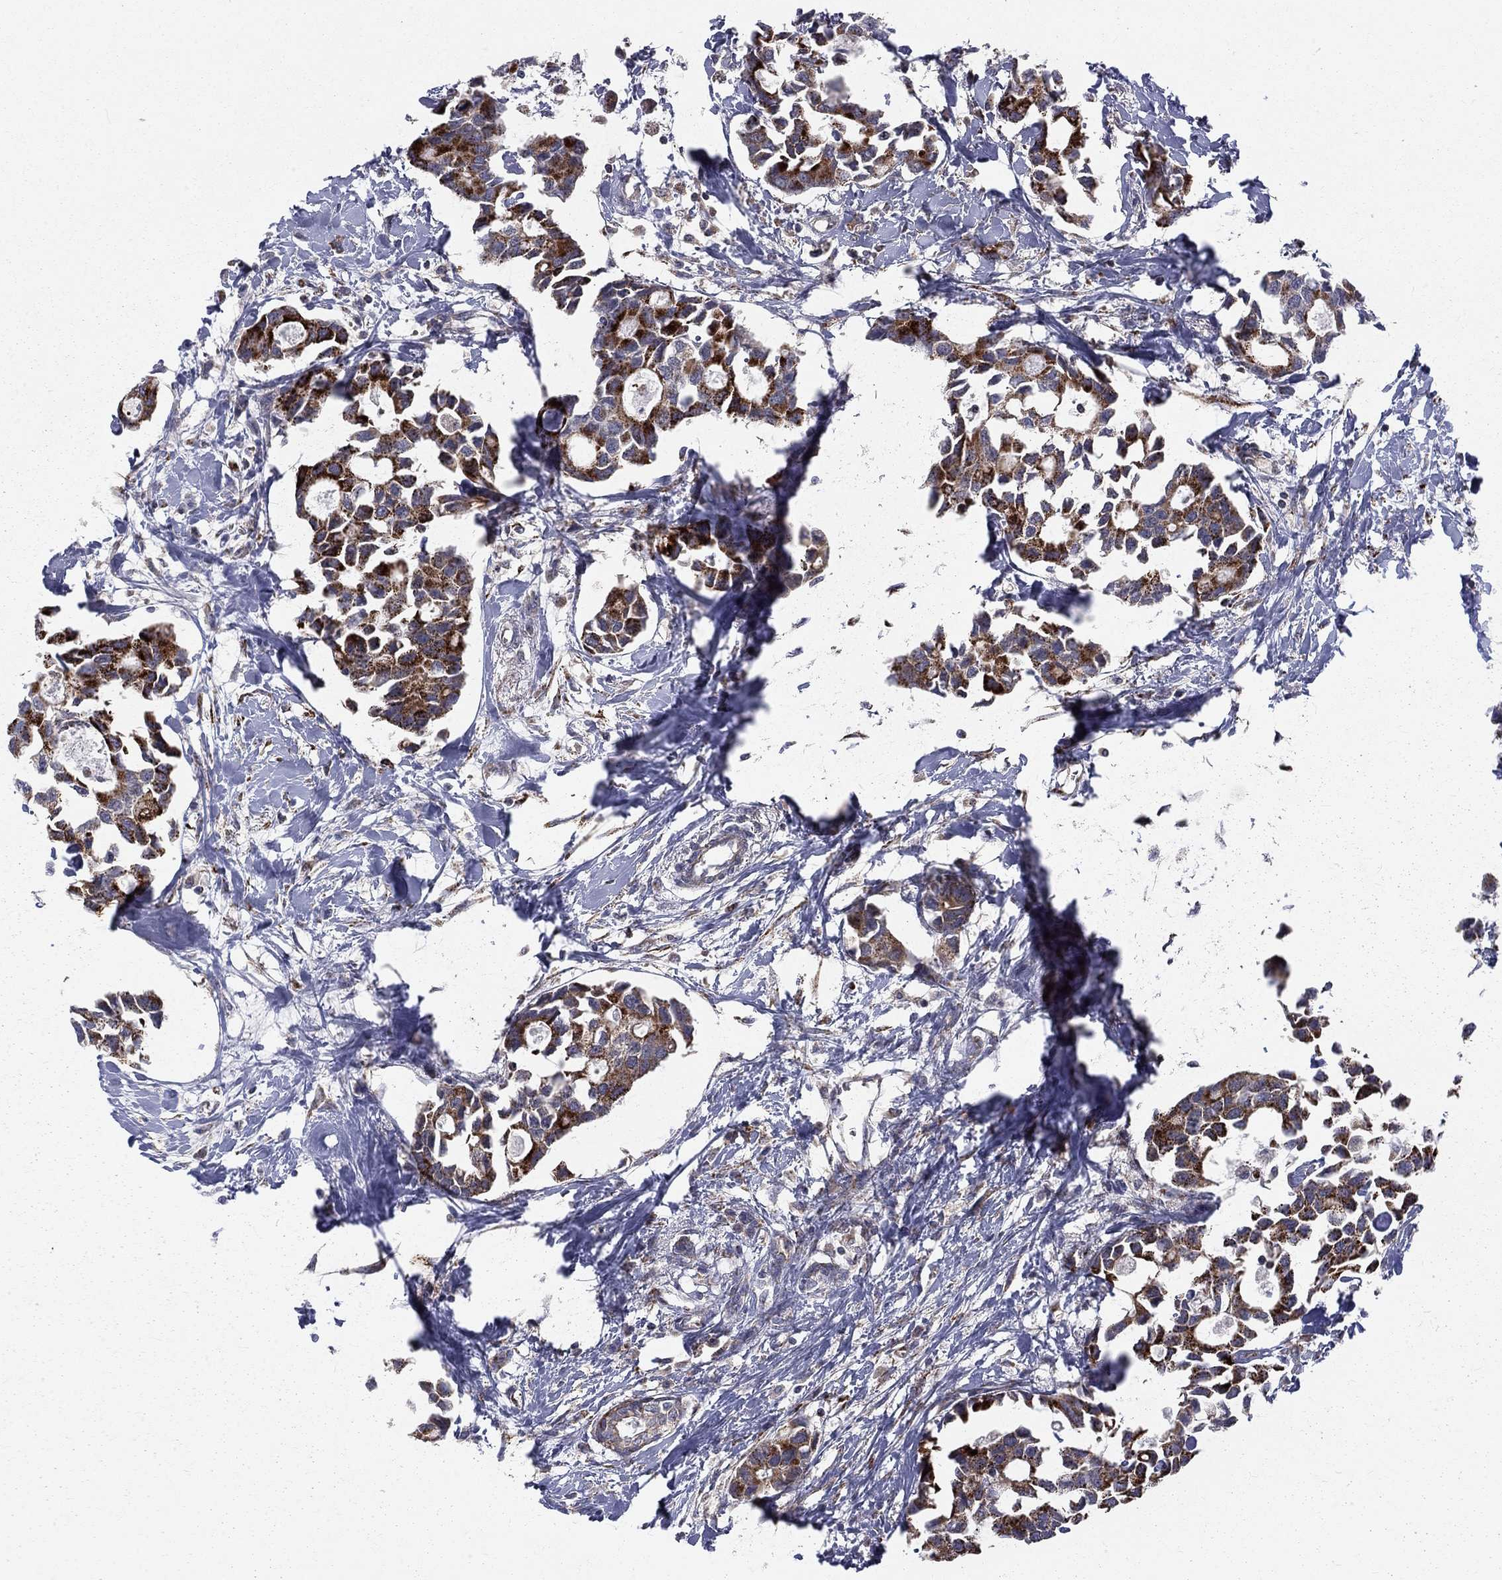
{"staining": {"intensity": "strong", "quantity": ">75%", "location": "cytoplasmic/membranous"}, "tissue": "breast cancer", "cell_type": "Tumor cells", "image_type": "cancer", "snomed": [{"axis": "morphology", "description": "Duct carcinoma"}, {"axis": "topography", "description": "Breast"}], "caption": "Immunohistochemistry histopathology image of human breast infiltrating ductal carcinoma stained for a protein (brown), which shows high levels of strong cytoplasmic/membranous positivity in about >75% of tumor cells.", "gene": "ALDH1B1", "patient": {"sex": "female", "age": 83}}